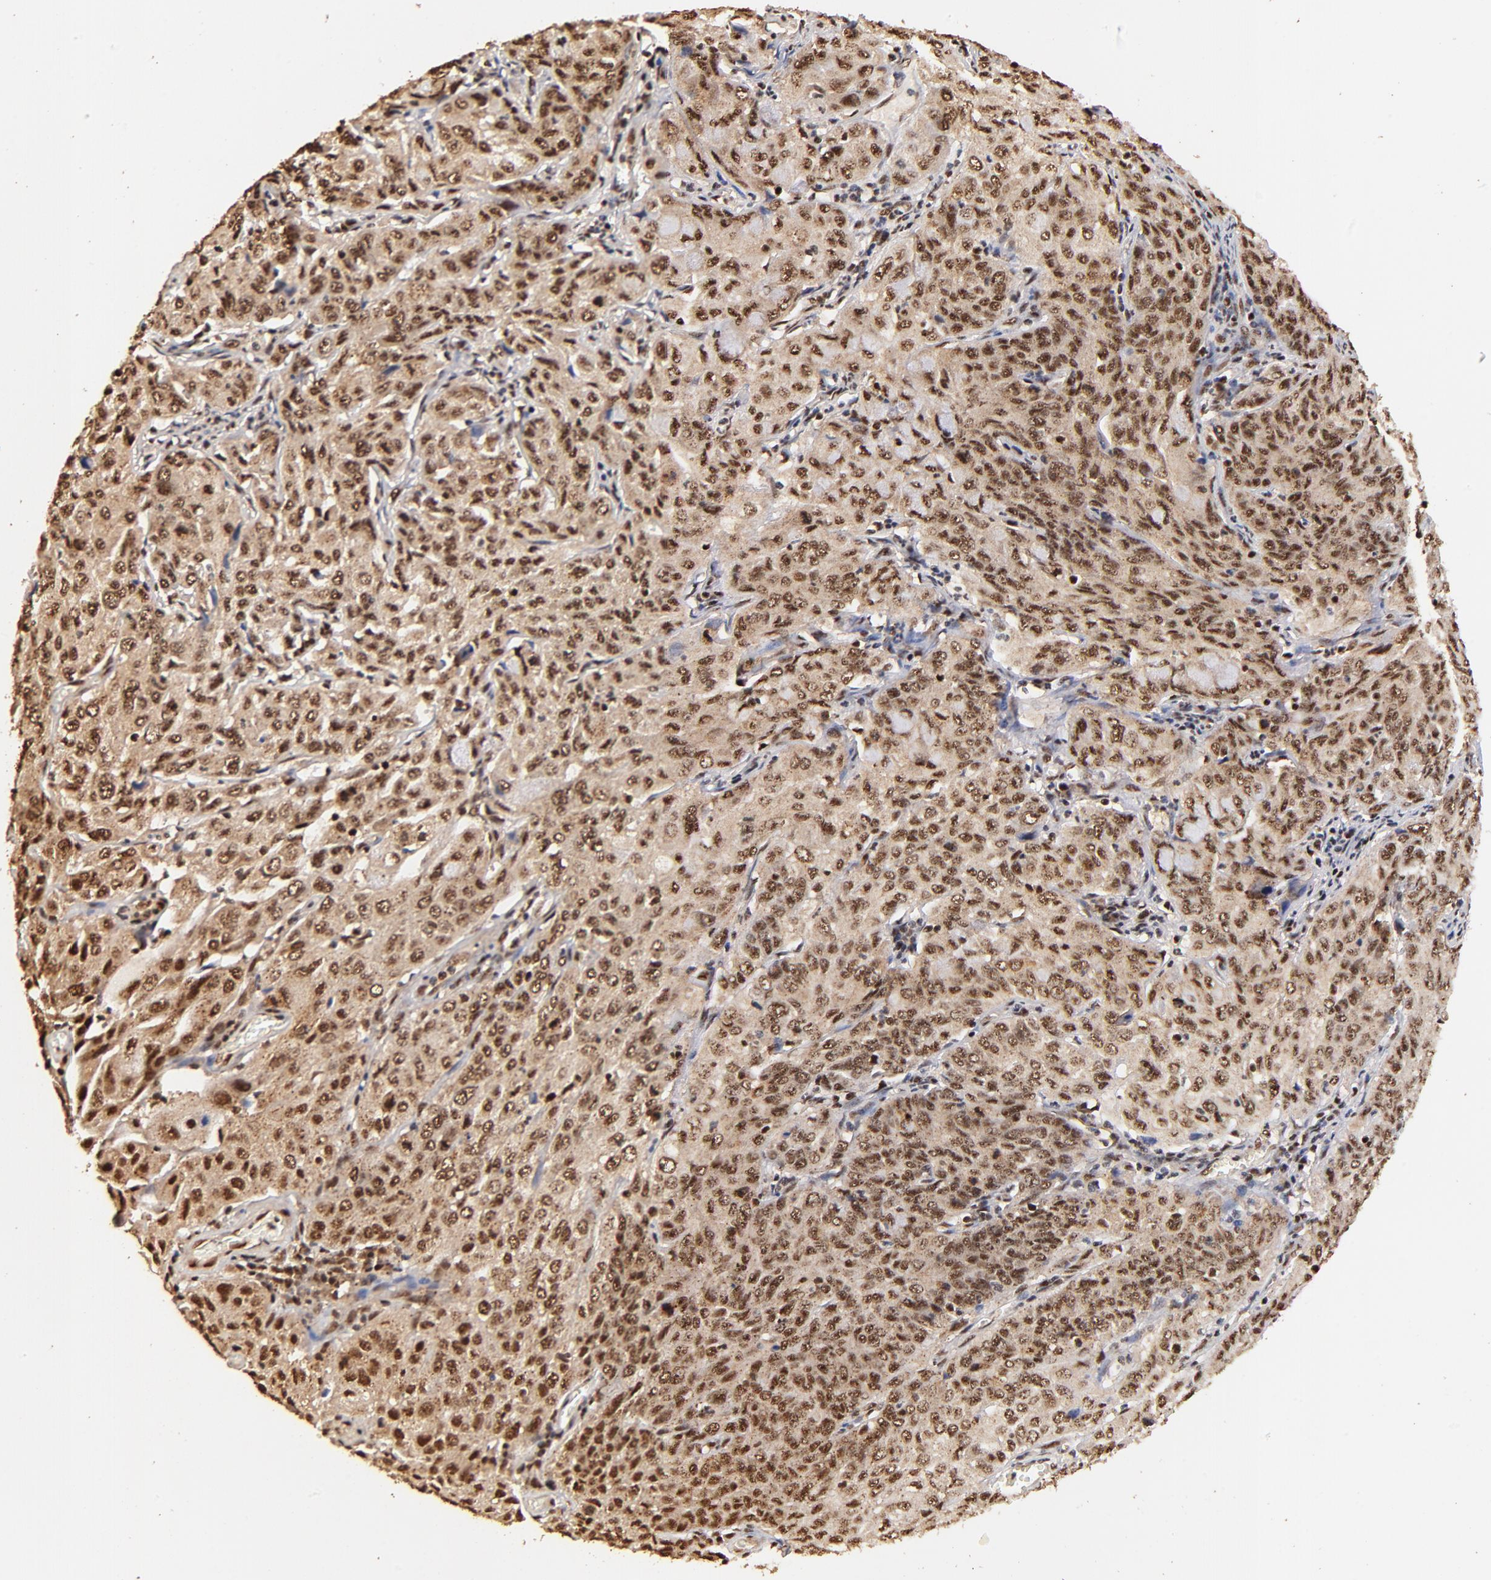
{"staining": {"intensity": "strong", "quantity": ">75%", "location": "cytoplasmic/membranous,nuclear"}, "tissue": "cervical cancer", "cell_type": "Tumor cells", "image_type": "cancer", "snomed": [{"axis": "morphology", "description": "Squamous cell carcinoma, NOS"}, {"axis": "topography", "description": "Cervix"}], "caption": "Tumor cells display strong cytoplasmic/membranous and nuclear positivity in approximately >75% of cells in cervical squamous cell carcinoma. Immunohistochemistry (ihc) stains the protein of interest in brown and the nuclei are stained blue.", "gene": "MED12", "patient": {"sex": "female", "age": 38}}